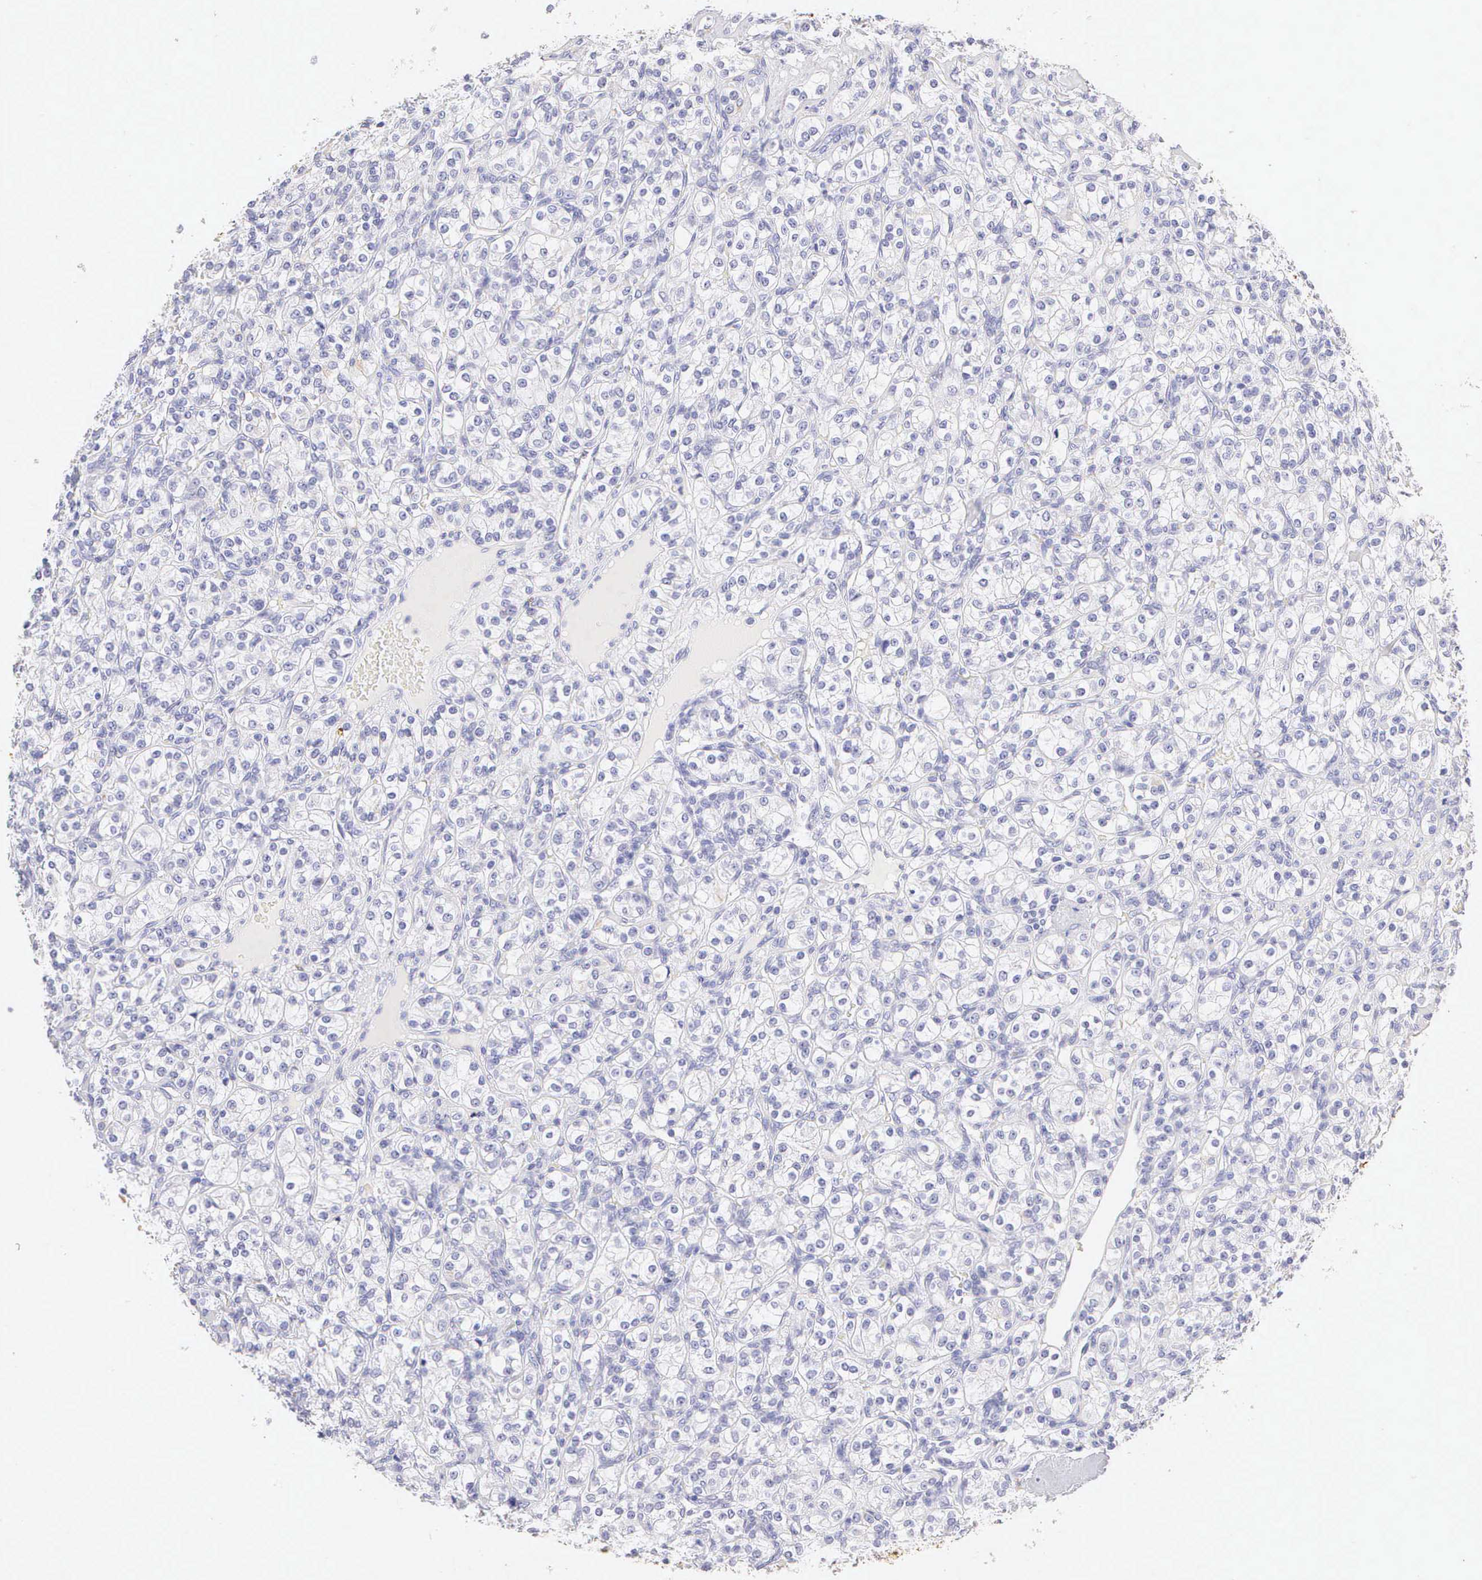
{"staining": {"intensity": "negative", "quantity": "none", "location": "none"}, "tissue": "renal cancer", "cell_type": "Tumor cells", "image_type": "cancer", "snomed": [{"axis": "morphology", "description": "Adenocarcinoma, NOS"}, {"axis": "topography", "description": "Kidney"}], "caption": "A high-resolution histopathology image shows IHC staining of renal adenocarcinoma, which displays no significant staining in tumor cells.", "gene": "KRT17", "patient": {"sex": "male", "age": 77}}